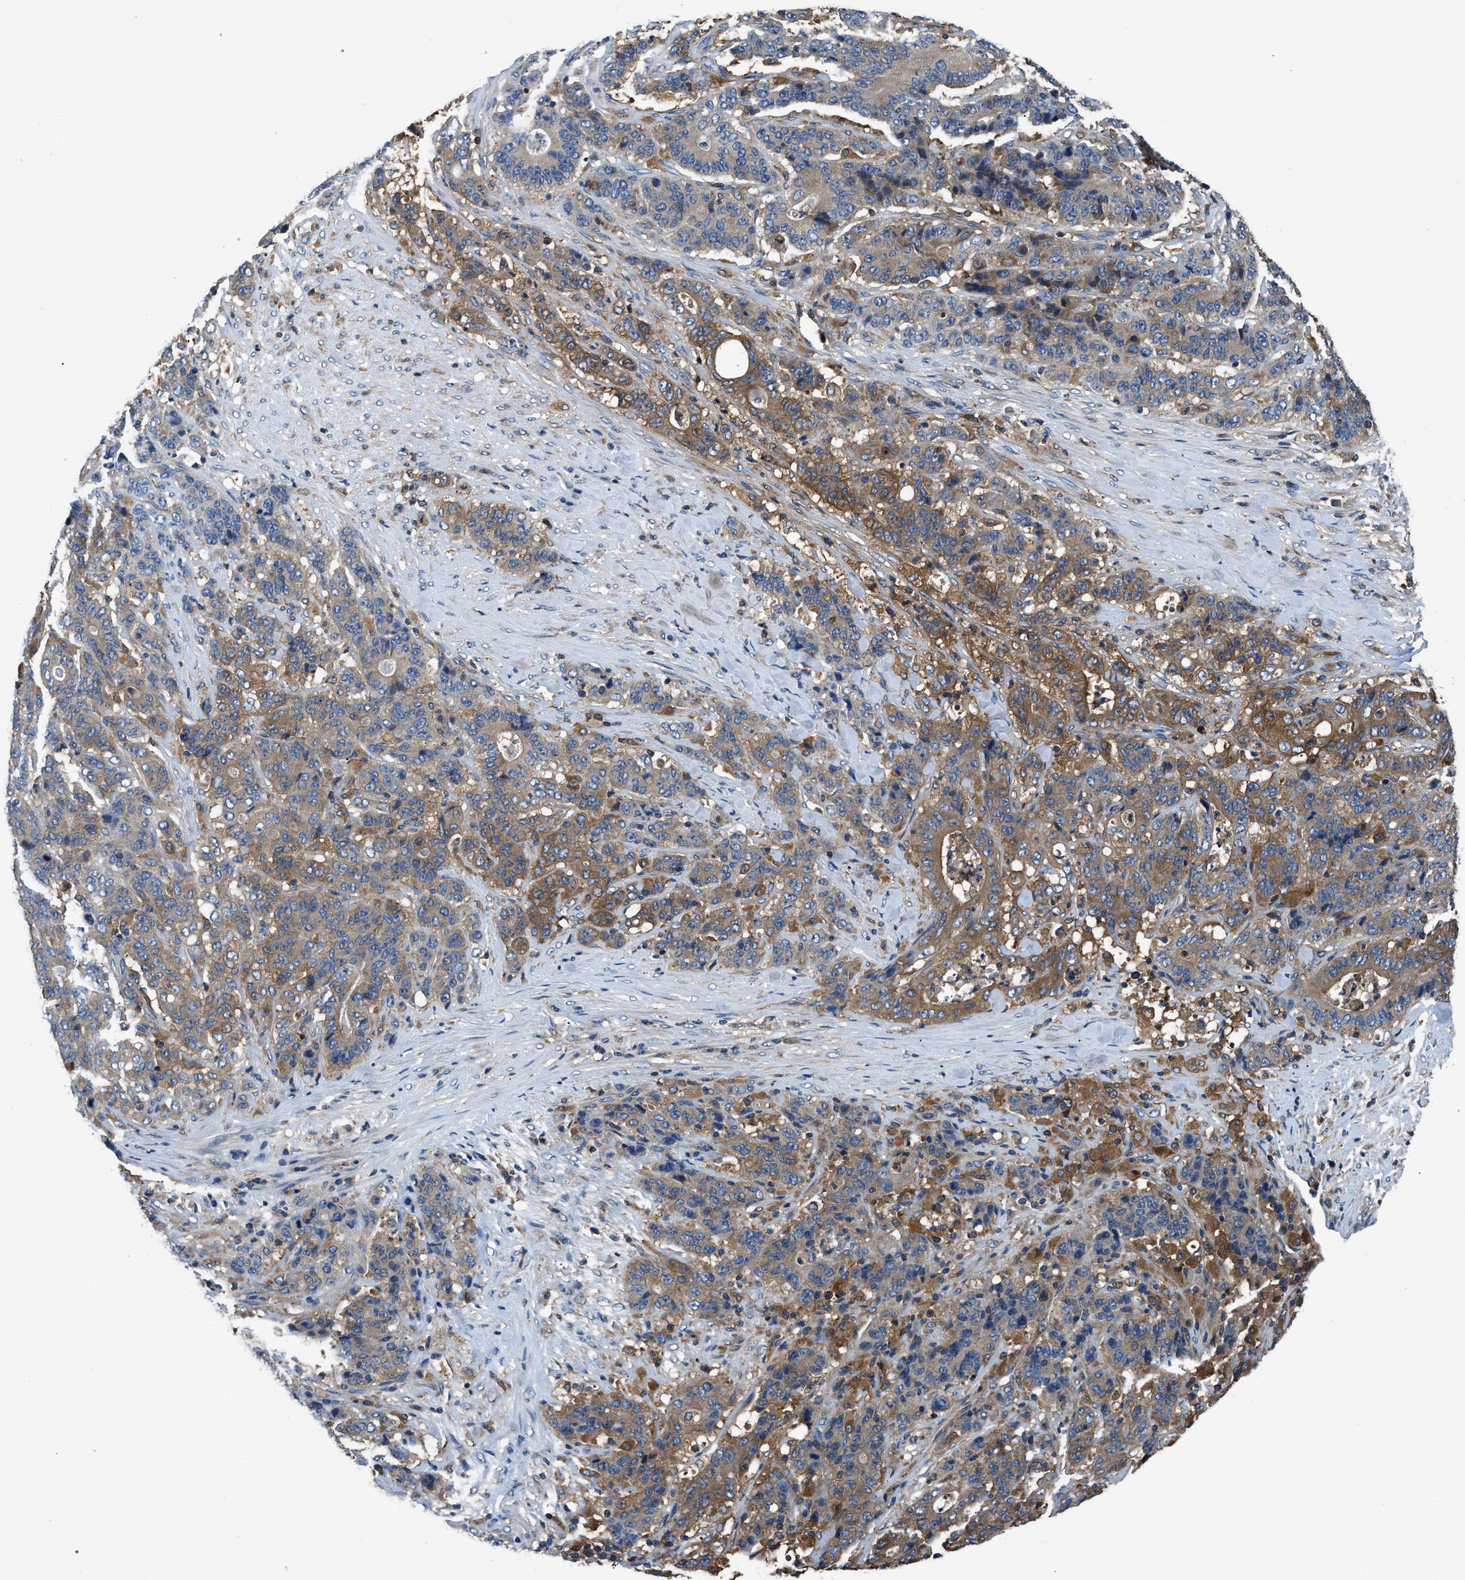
{"staining": {"intensity": "moderate", "quantity": "25%-75%", "location": "cytoplasmic/membranous"}, "tissue": "stomach cancer", "cell_type": "Tumor cells", "image_type": "cancer", "snomed": [{"axis": "morphology", "description": "Adenocarcinoma, NOS"}, {"axis": "topography", "description": "Stomach"}], "caption": "Immunohistochemical staining of human stomach cancer (adenocarcinoma) demonstrates moderate cytoplasmic/membranous protein expression in about 25%-75% of tumor cells.", "gene": "PKM", "patient": {"sex": "female", "age": 73}}